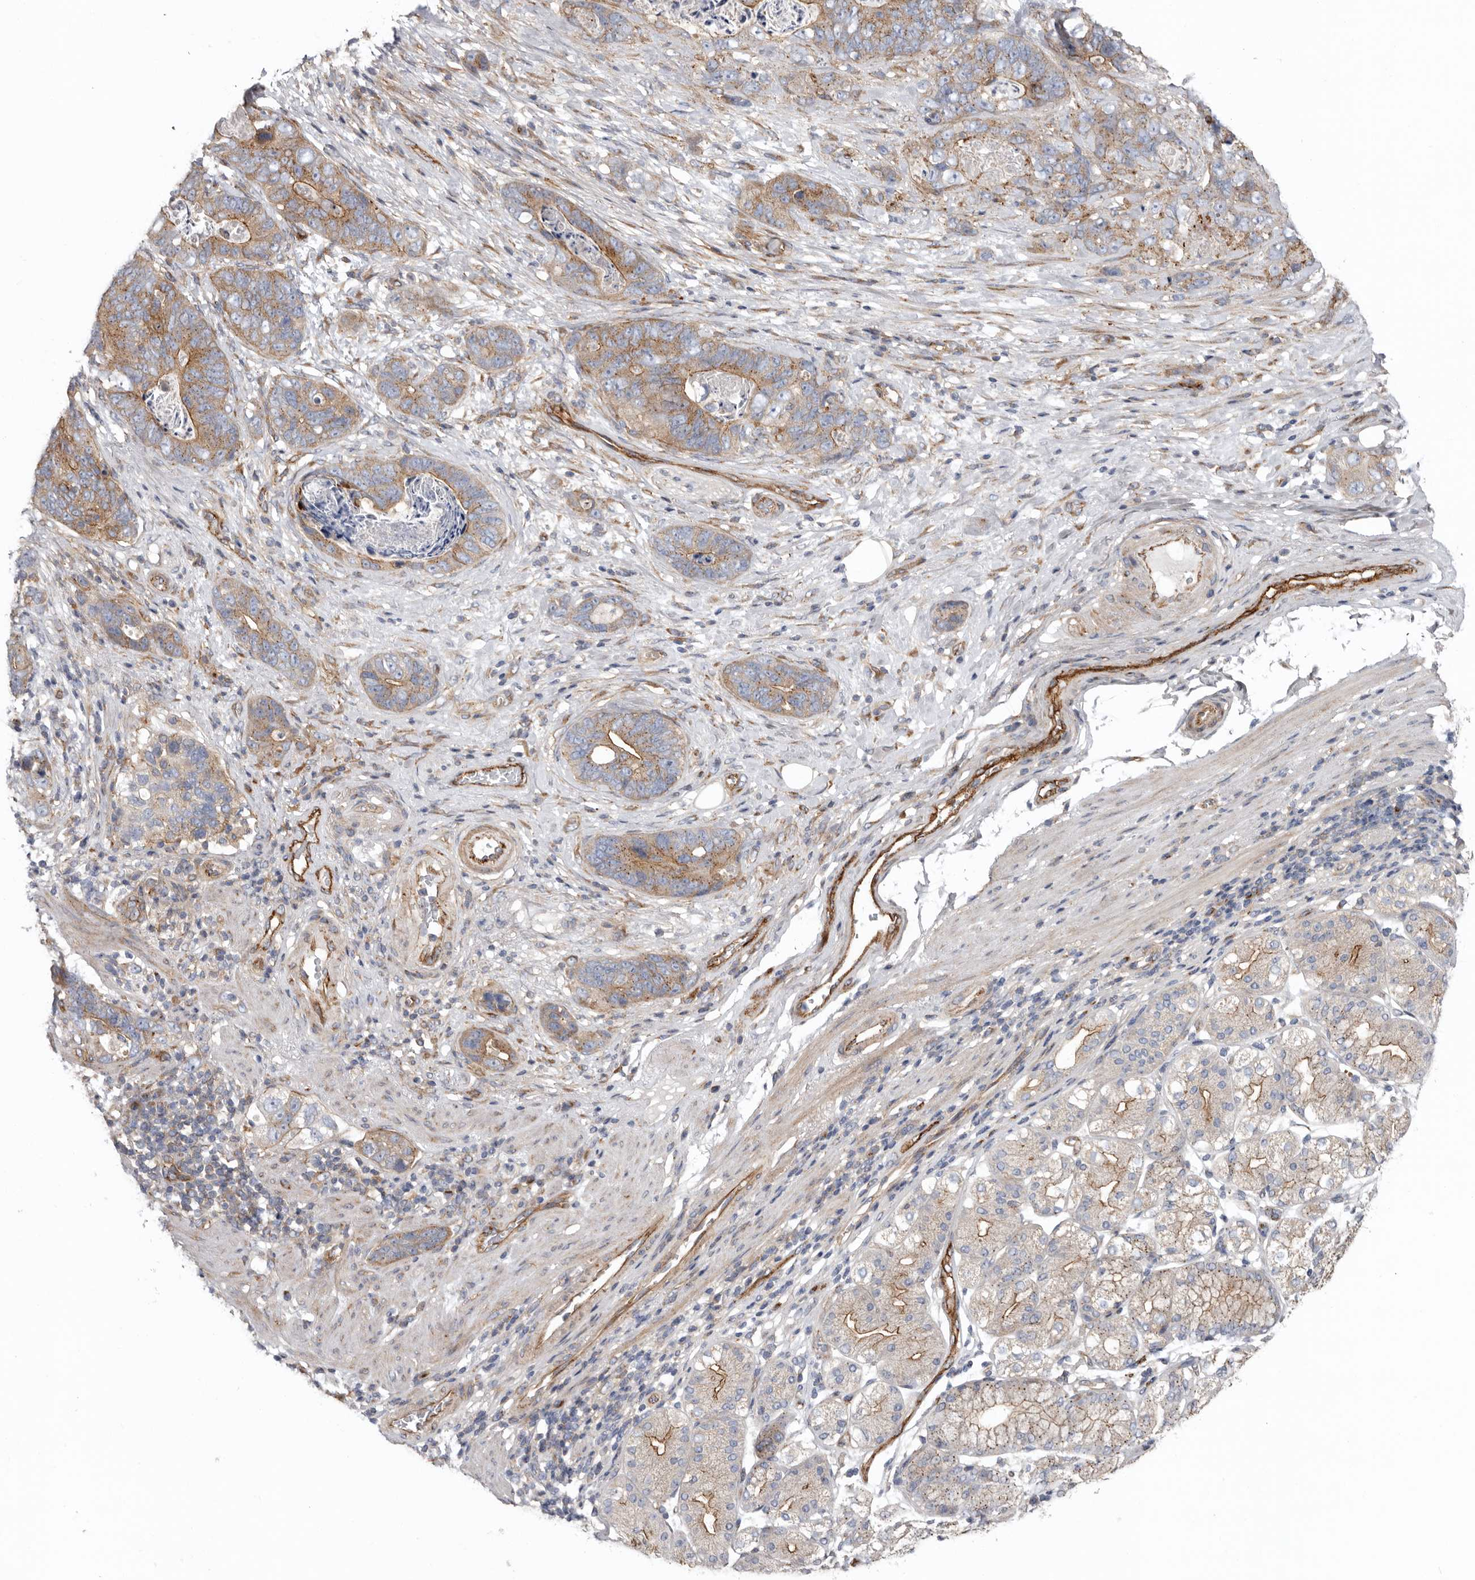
{"staining": {"intensity": "moderate", "quantity": ">75%", "location": "cytoplasmic/membranous"}, "tissue": "stomach cancer", "cell_type": "Tumor cells", "image_type": "cancer", "snomed": [{"axis": "morphology", "description": "Normal tissue, NOS"}, {"axis": "morphology", "description": "Adenocarcinoma, NOS"}, {"axis": "topography", "description": "Stomach"}], "caption": "A photomicrograph showing moderate cytoplasmic/membranous positivity in approximately >75% of tumor cells in stomach cancer, as visualized by brown immunohistochemical staining.", "gene": "LUZP1", "patient": {"sex": "female", "age": 89}}